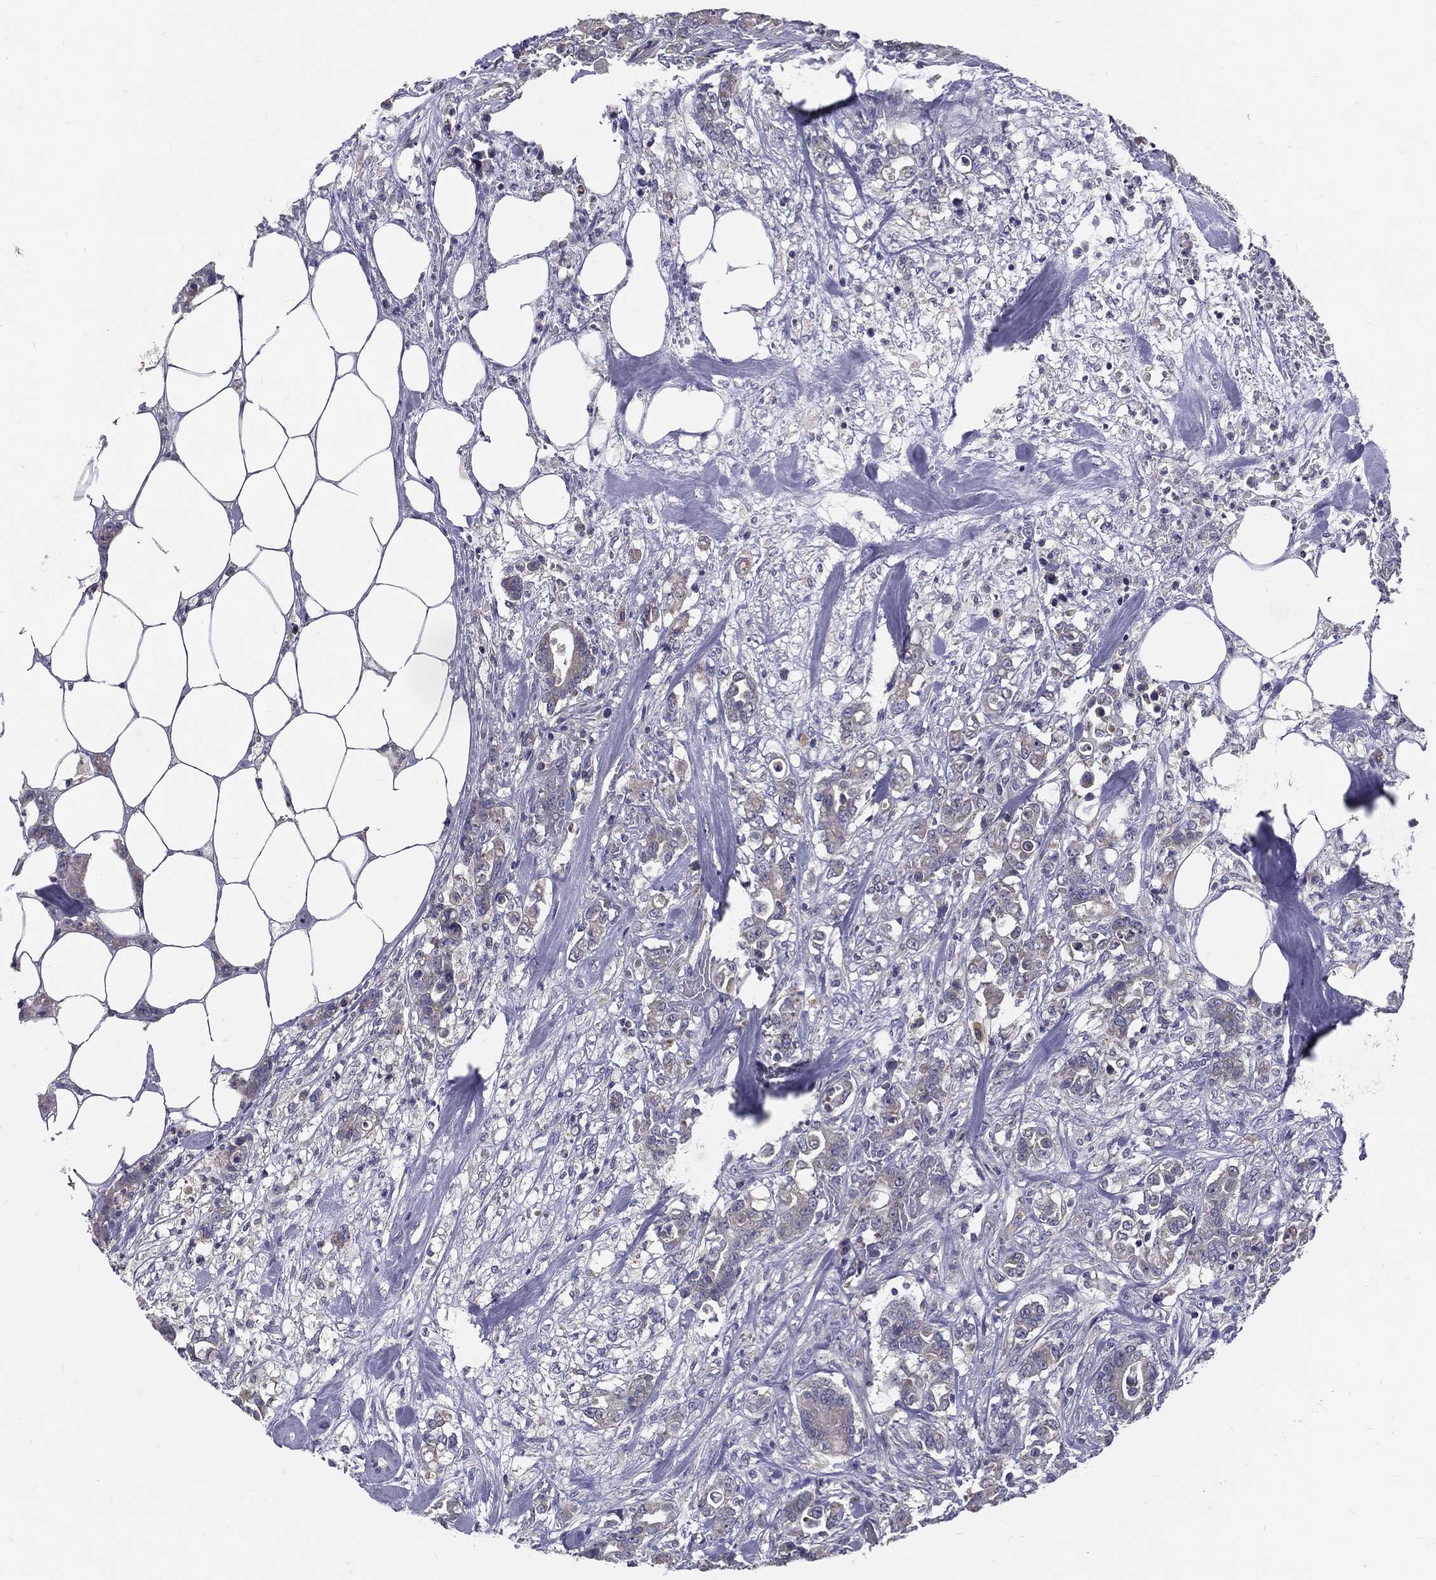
{"staining": {"intensity": "negative", "quantity": "none", "location": "none"}, "tissue": "colorectal cancer", "cell_type": "Tumor cells", "image_type": "cancer", "snomed": [{"axis": "morphology", "description": "Adenocarcinoma, NOS"}, {"axis": "topography", "description": "Colon"}], "caption": "An immunohistochemistry (IHC) photomicrograph of colorectal cancer (adenocarcinoma) is shown. There is no staining in tumor cells of colorectal cancer (adenocarcinoma).", "gene": "PCSK1", "patient": {"sex": "female", "age": 69}}